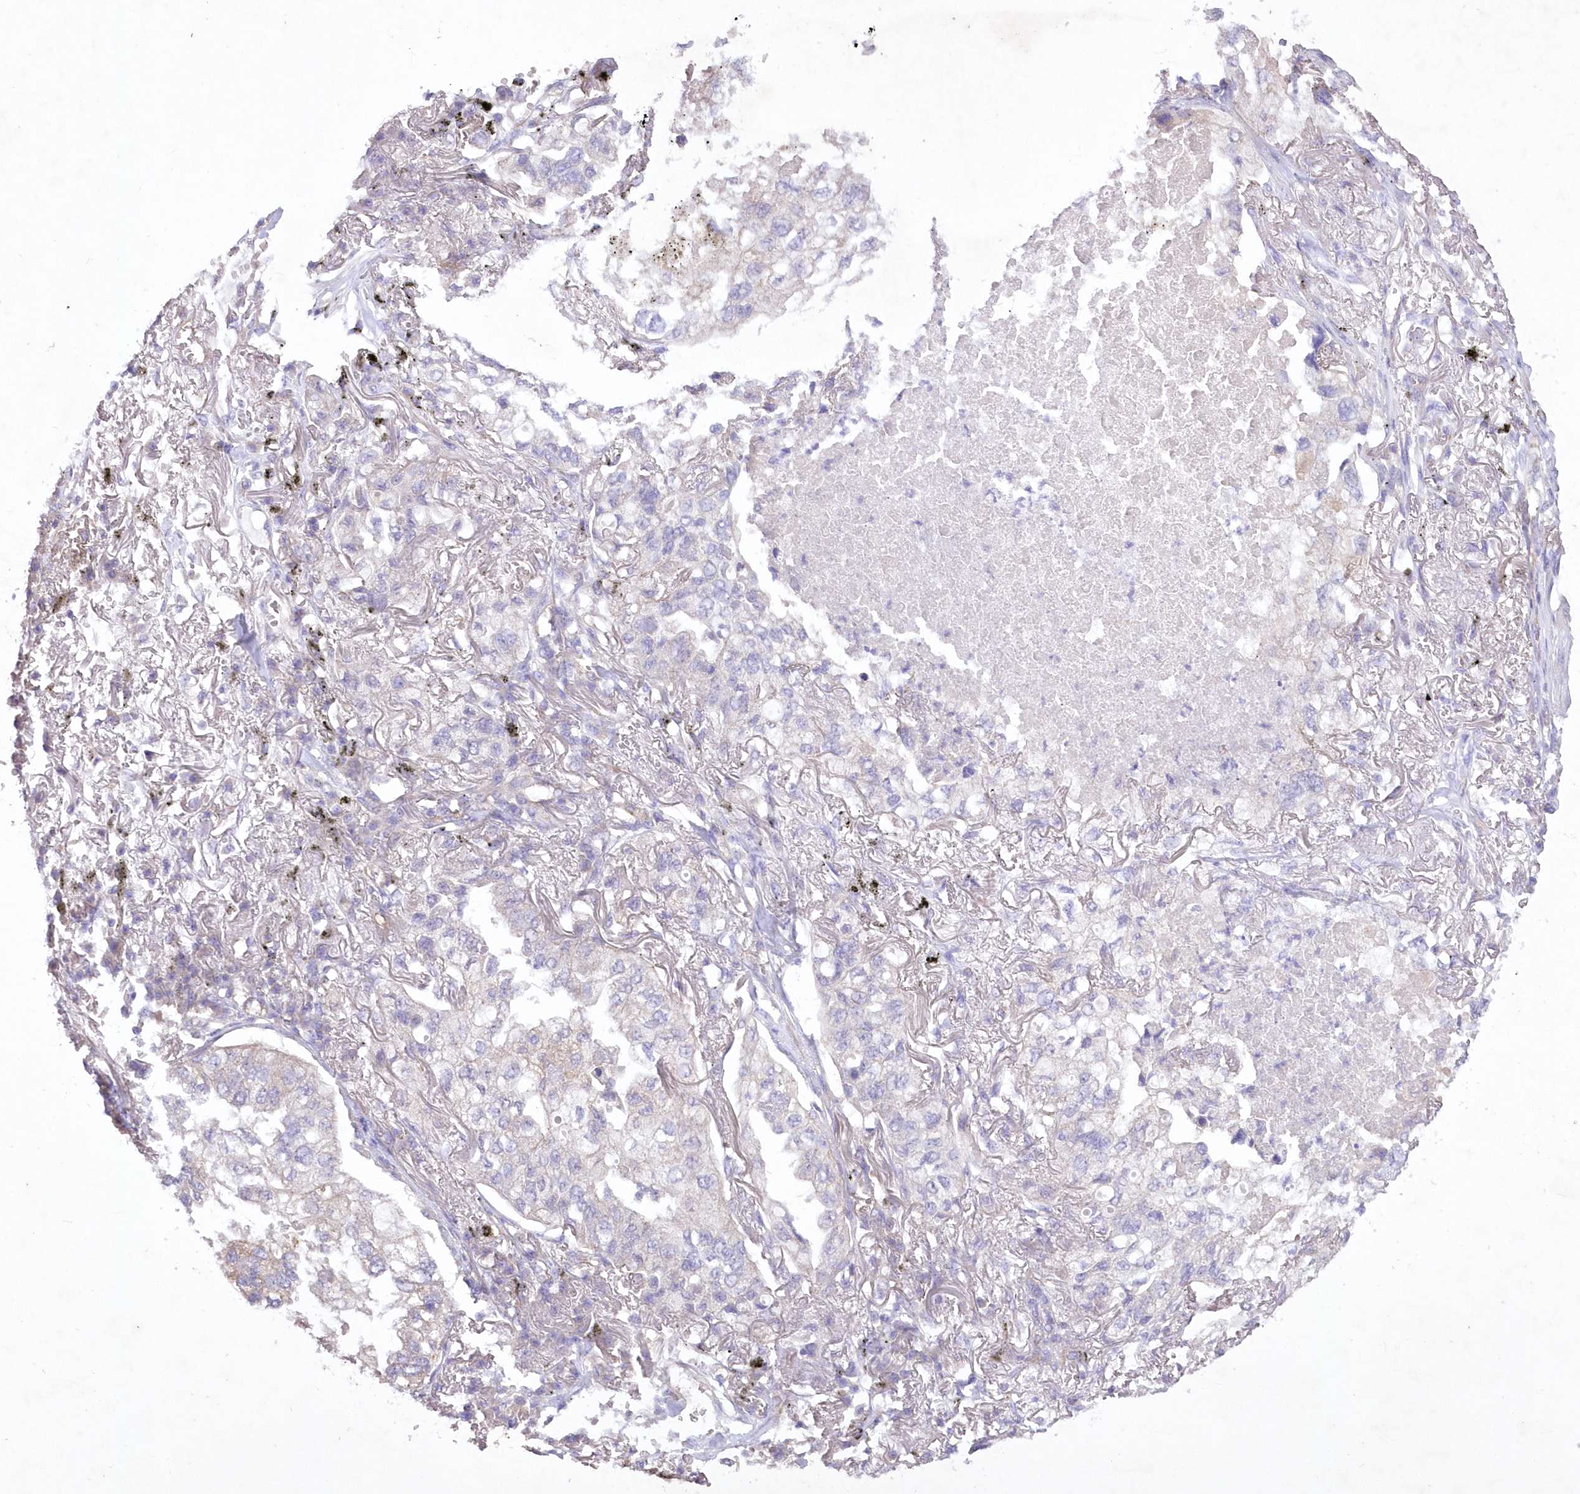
{"staining": {"intensity": "negative", "quantity": "none", "location": "none"}, "tissue": "lung cancer", "cell_type": "Tumor cells", "image_type": "cancer", "snomed": [{"axis": "morphology", "description": "Adenocarcinoma, NOS"}, {"axis": "topography", "description": "Lung"}], "caption": "DAB (3,3'-diaminobenzidine) immunohistochemical staining of human lung cancer (adenocarcinoma) displays no significant positivity in tumor cells.", "gene": "ITSN2", "patient": {"sex": "male", "age": 65}}